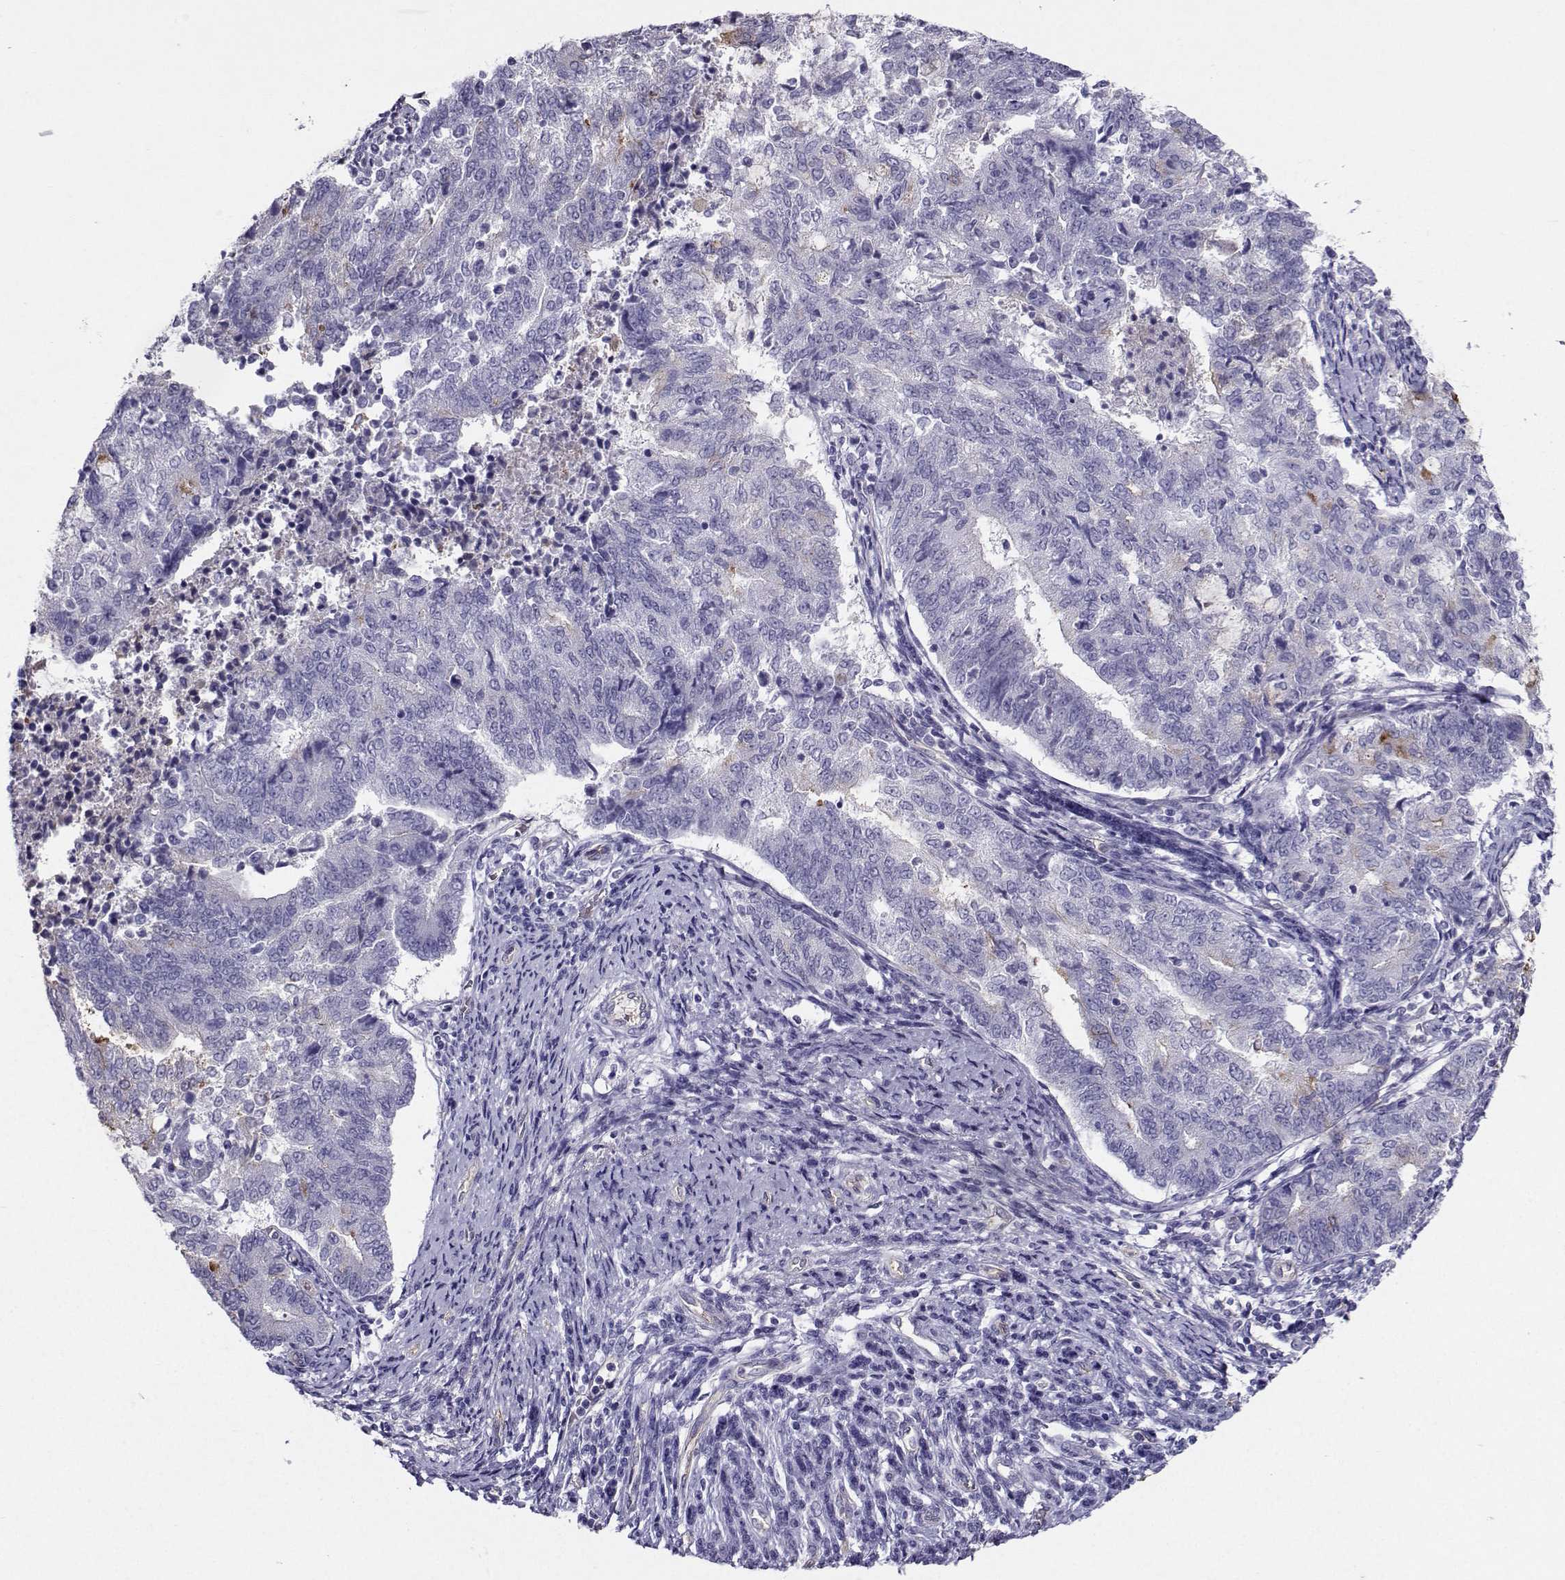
{"staining": {"intensity": "negative", "quantity": "none", "location": "none"}, "tissue": "endometrial cancer", "cell_type": "Tumor cells", "image_type": "cancer", "snomed": [{"axis": "morphology", "description": "Adenocarcinoma, NOS"}, {"axis": "topography", "description": "Endometrium"}], "caption": "A high-resolution image shows immunohistochemistry staining of adenocarcinoma (endometrial), which shows no significant positivity in tumor cells. The staining was performed using DAB to visualize the protein expression in brown, while the nuclei were stained in blue with hematoxylin (Magnification: 20x).", "gene": "CLUL1", "patient": {"sex": "female", "age": 65}}